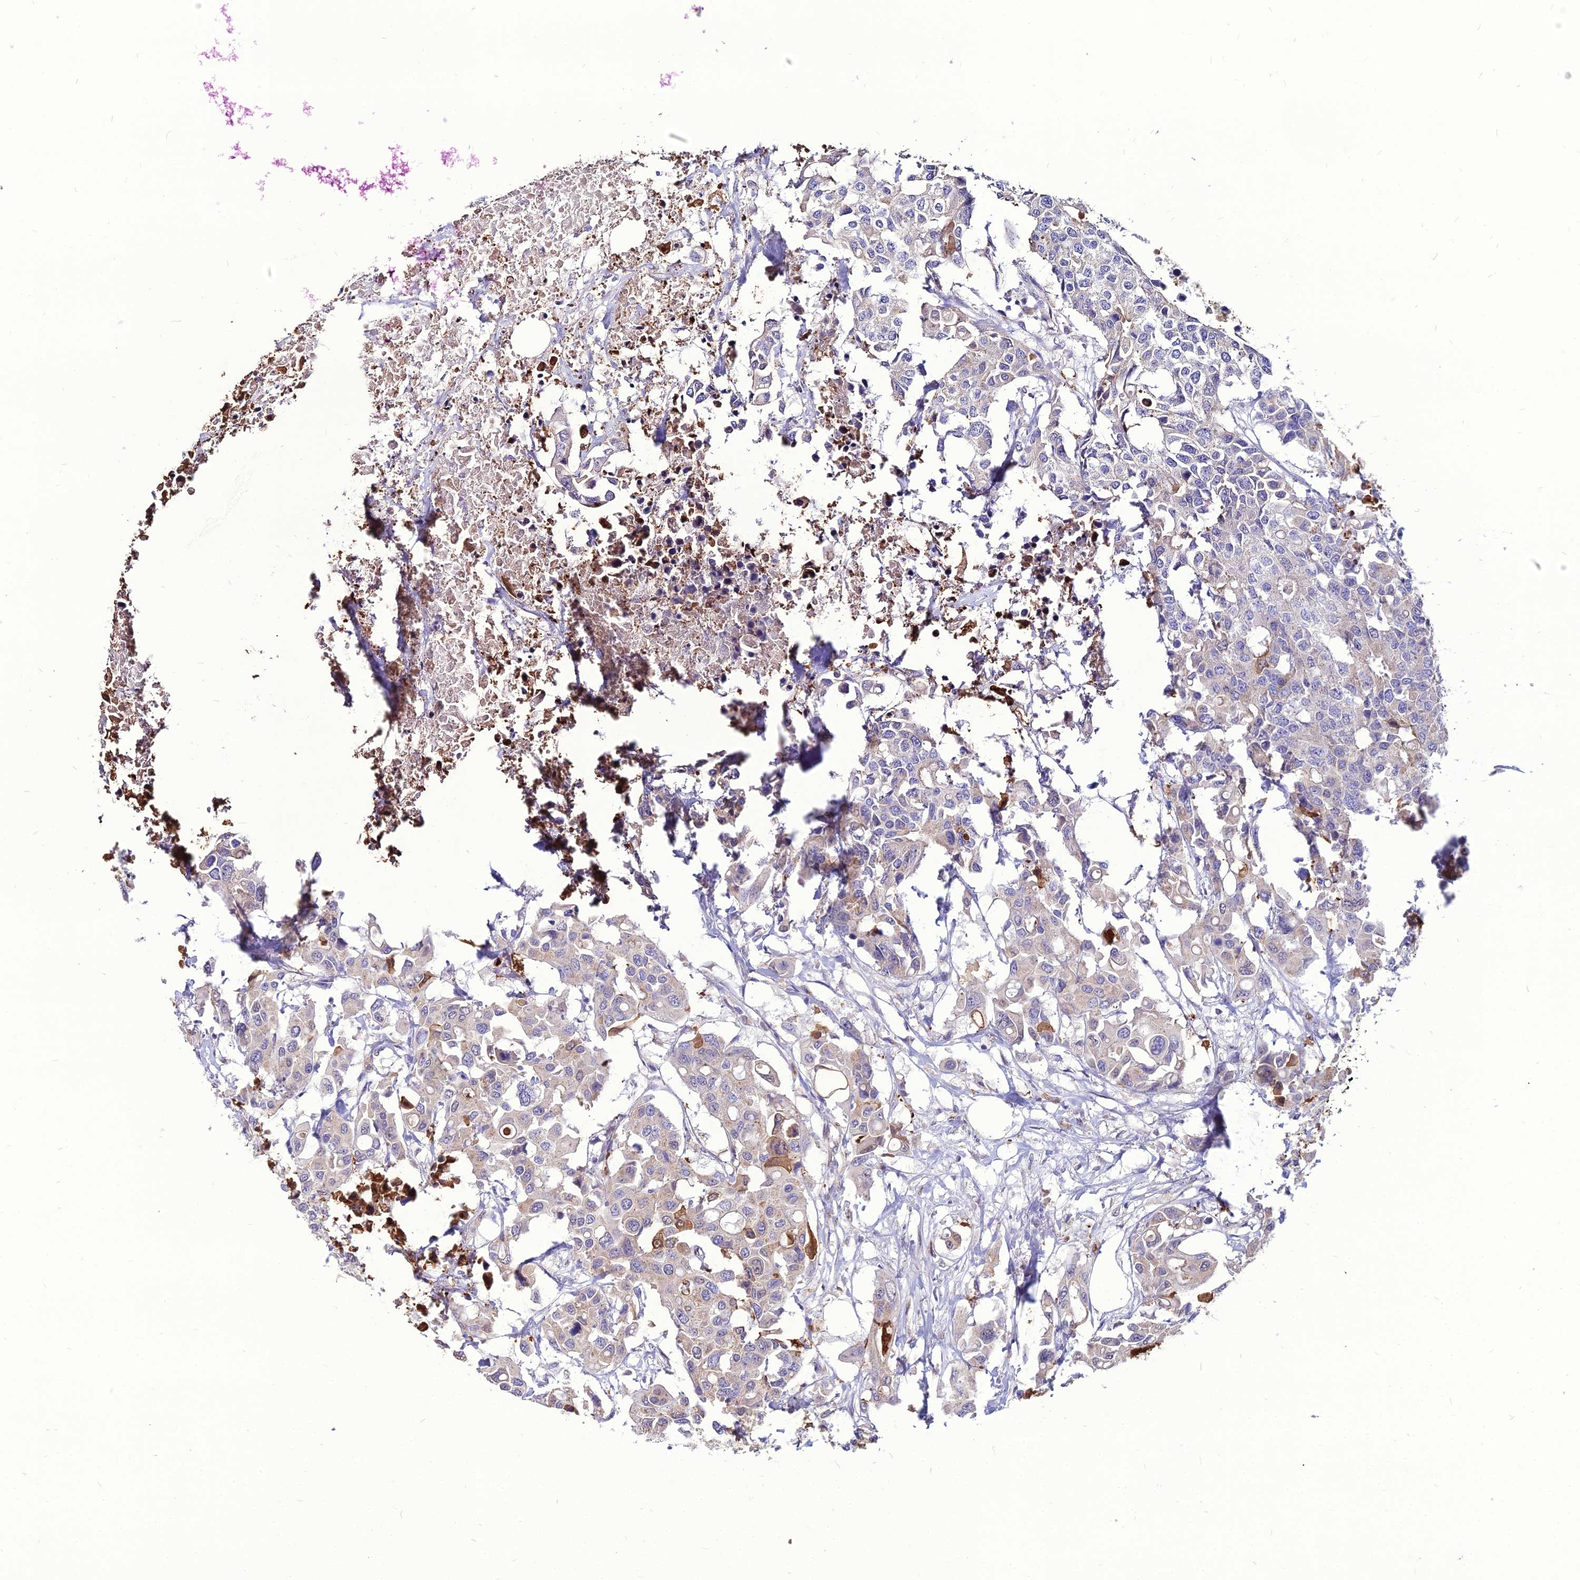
{"staining": {"intensity": "weak", "quantity": "<25%", "location": "cytoplasmic/membranous"}, "tissue": "colorectal cancer", "cell_type": "Tumor cells", "image_type": "cancer", "snomed": [{"axis": "morphology", "description": "Adenocarcinoma, NOS"}, {"axis": "topography", "description": "Colon"}], "caption": "Tumor cells are negative for protein expression in human adenocarcinoma (colorectal).", "gene": "PCED1B", "patient": {"sex": "male", "age": 77}}